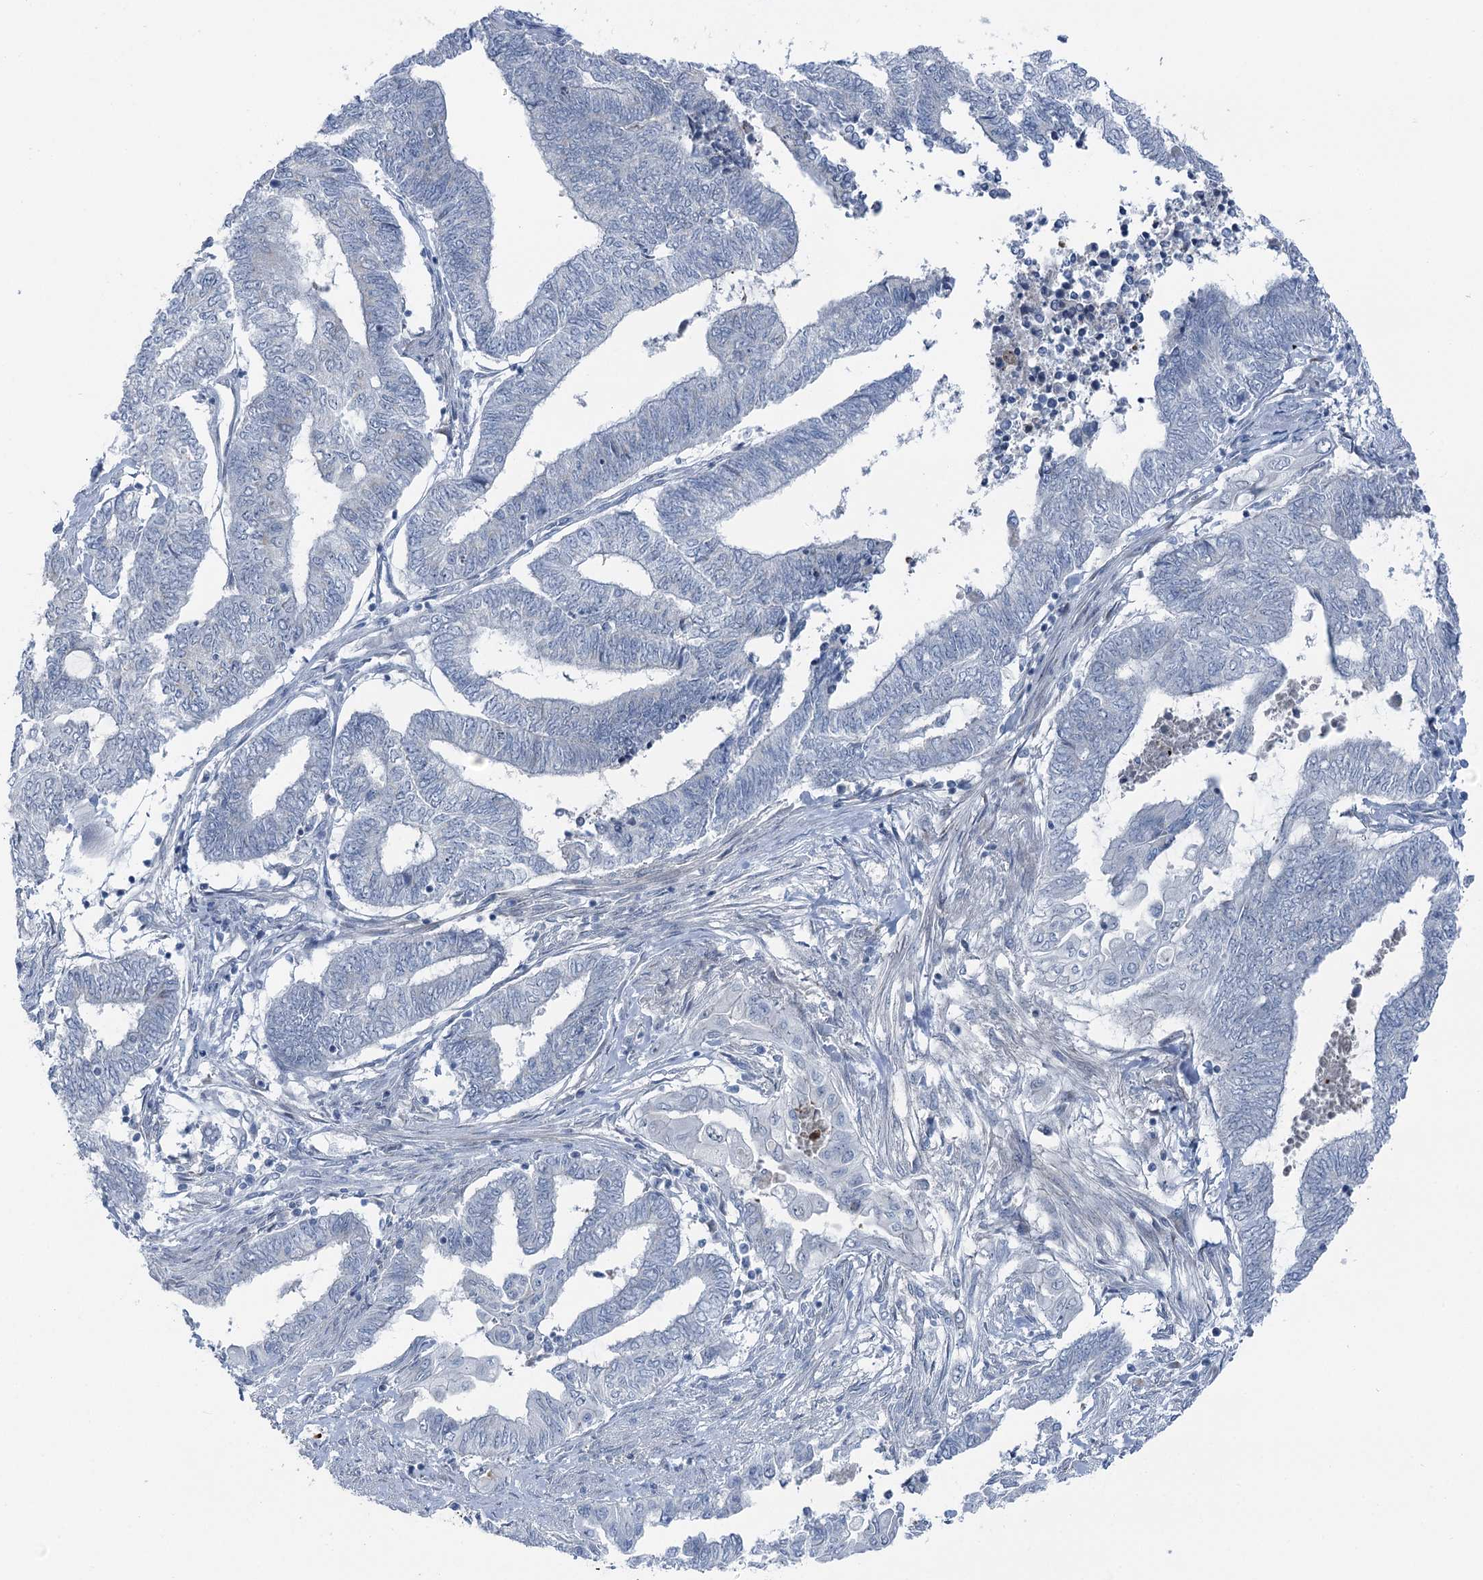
{"staining": {"intensity": "negative", "quantity": "none", "location": "none"}, "tissue": "endometrial cancer", "cell_type": "Tumor cells", "image_type": "cancer", "snomed": [{"axis": "morphology", "description": "Adenocarcinoma, NOS"}, {"axis": "topography", "description": "Uterus"}, {"axis": "topography", "description": "Endometrium"}], "caption": "Protein analysis of endometrial cancer (adenocarcinoma) shows no significant expression in tumor cells.", "gene": "STEEP1", "patient": {"sex": "female", "age": 70}}